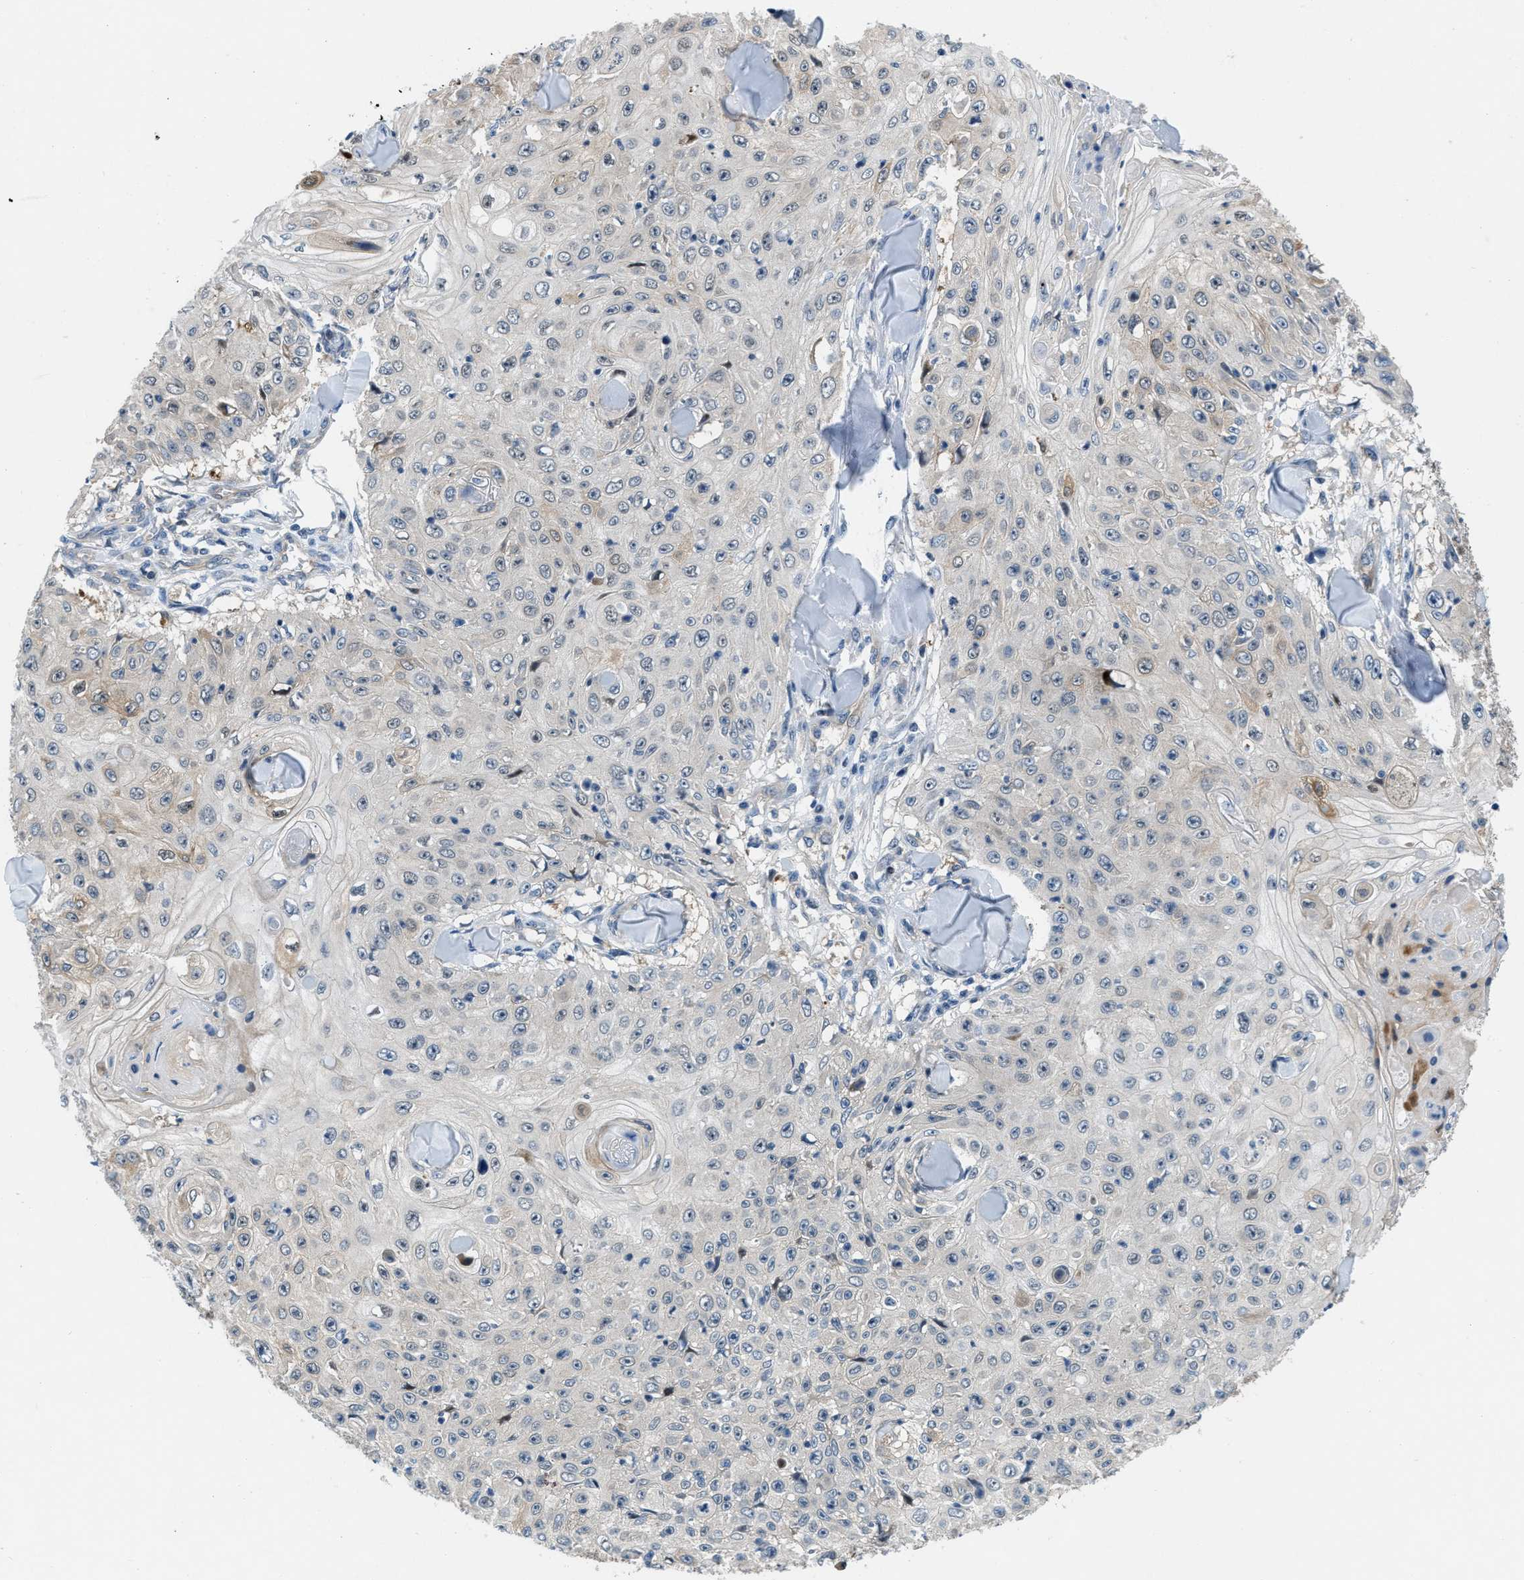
{"staining": {"intensity": "weak", "quantity": "<25%", "location": "cytoplasmic/membranous"}, "tissue": "skin cancer", "cell_type": "Tumor cells", "image_type": "cancer", "snomed": [{"axis": "morphology", "description": "Squamous cell carcinoma, NOS"}, {"axis": "topography", "description": "Skin"}], "caption": "DAB (3,3'-diaminobenzidine) immunohistochemical staining of human skin cancer (squamous cell carcinoma) displays no significant positivity in tumor cells.", "gene": "PFKP", "patient": {"sex": "male", "age": 86}}